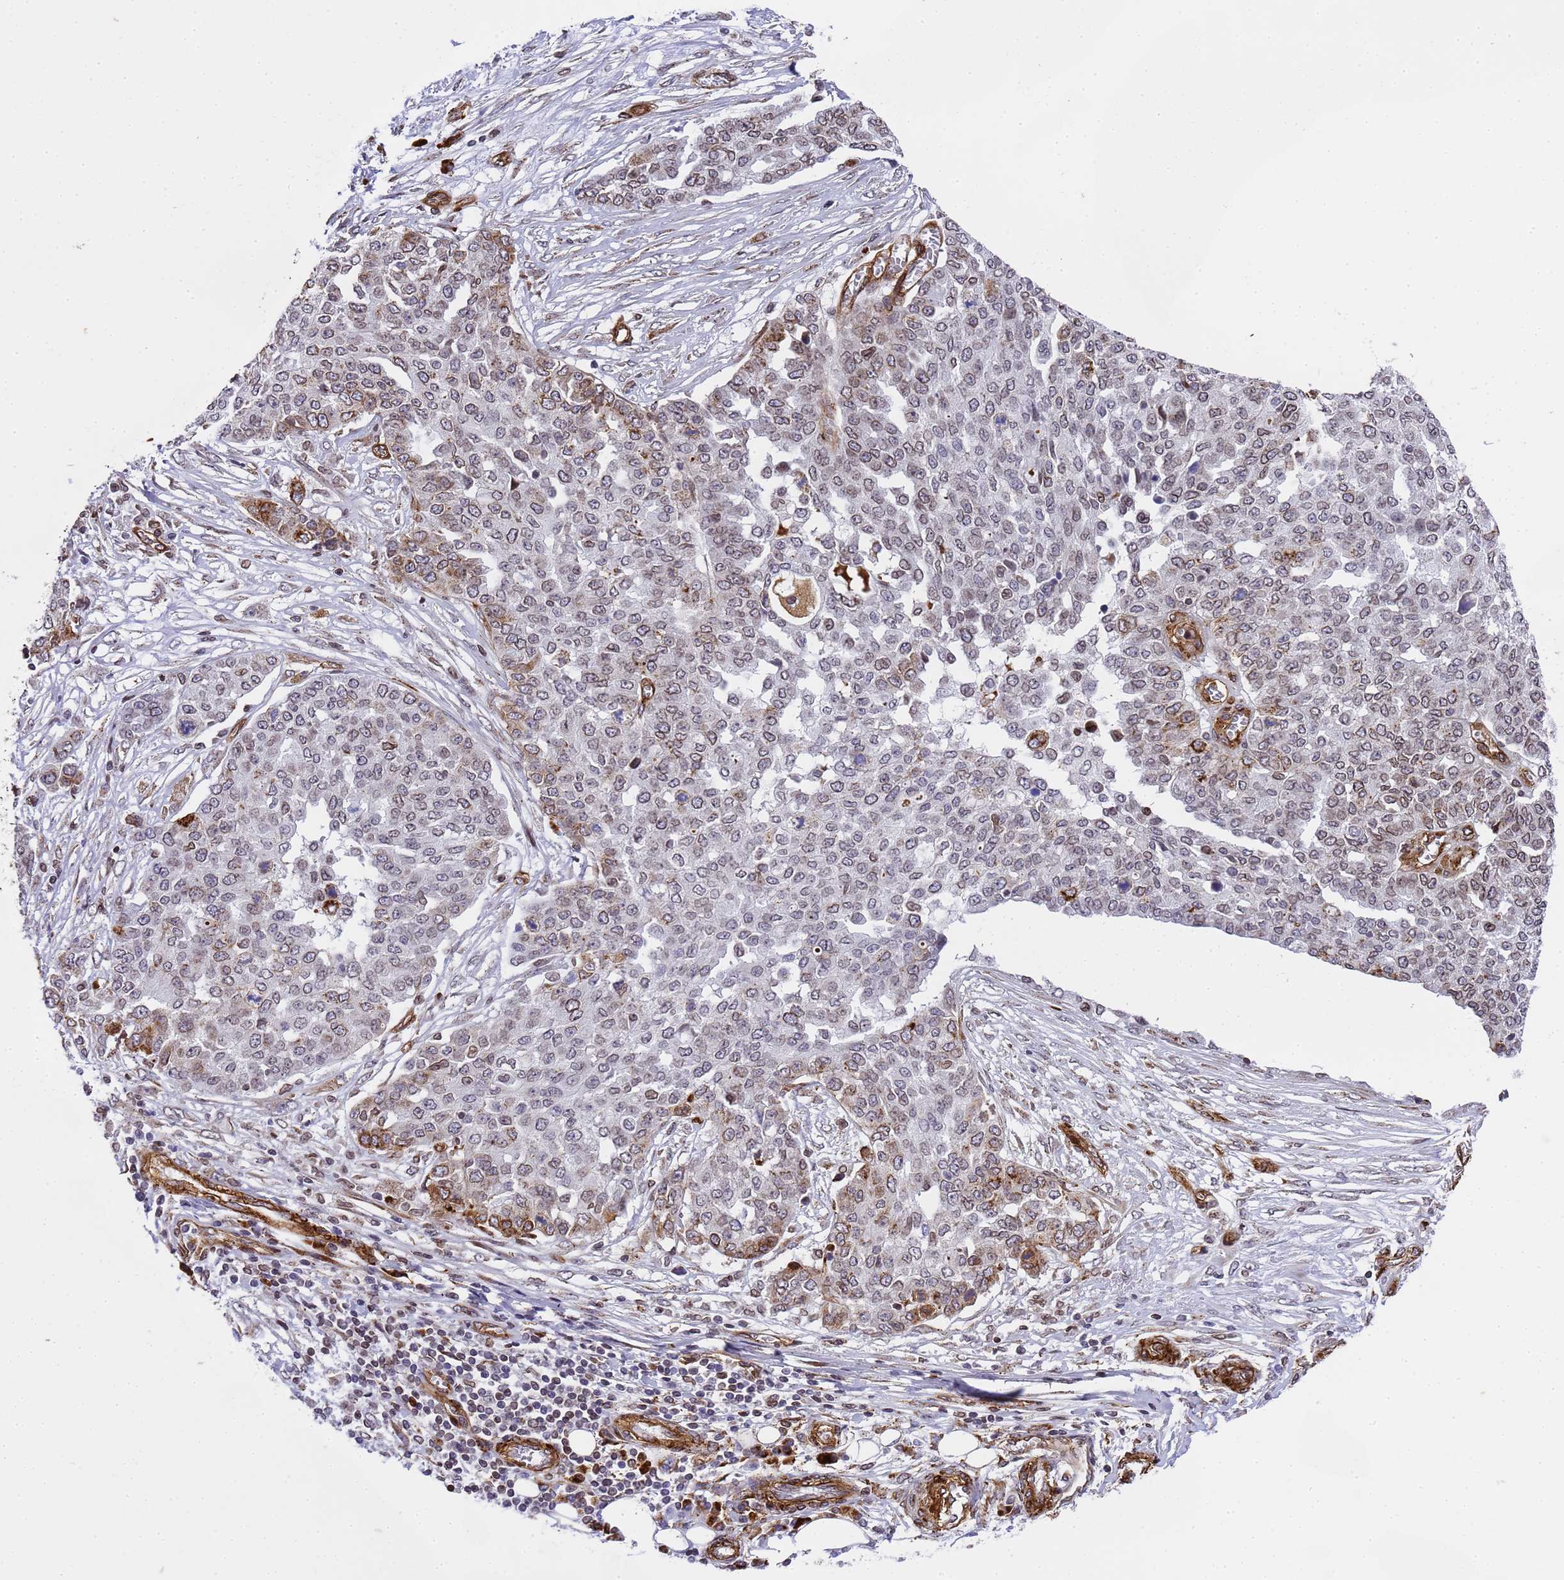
{"staining": {"intensity": "moderate", "quantity": "<25%", "location": "cytoplasmic/membranous"}, "tissue": "ovarian cancer", "cell_type": "Tumor cells", "image_type": "cancer", "snomed": [{"axis": "morphology", "description": "Cystadenocarcinoma, serous, NOS"}, {"axis": "topography", "description": "Soft tissue"}, {"axis": "topography", "description": "Ovary"}], "caption": "An image of human ovarian serous cystadenocarcinoma stained for a protein shows moderate cytoplasmic/membranous brown staining in tumor cells.", "gene": "IGFBP7", "patient": {"sex": "female", "age": 57}}